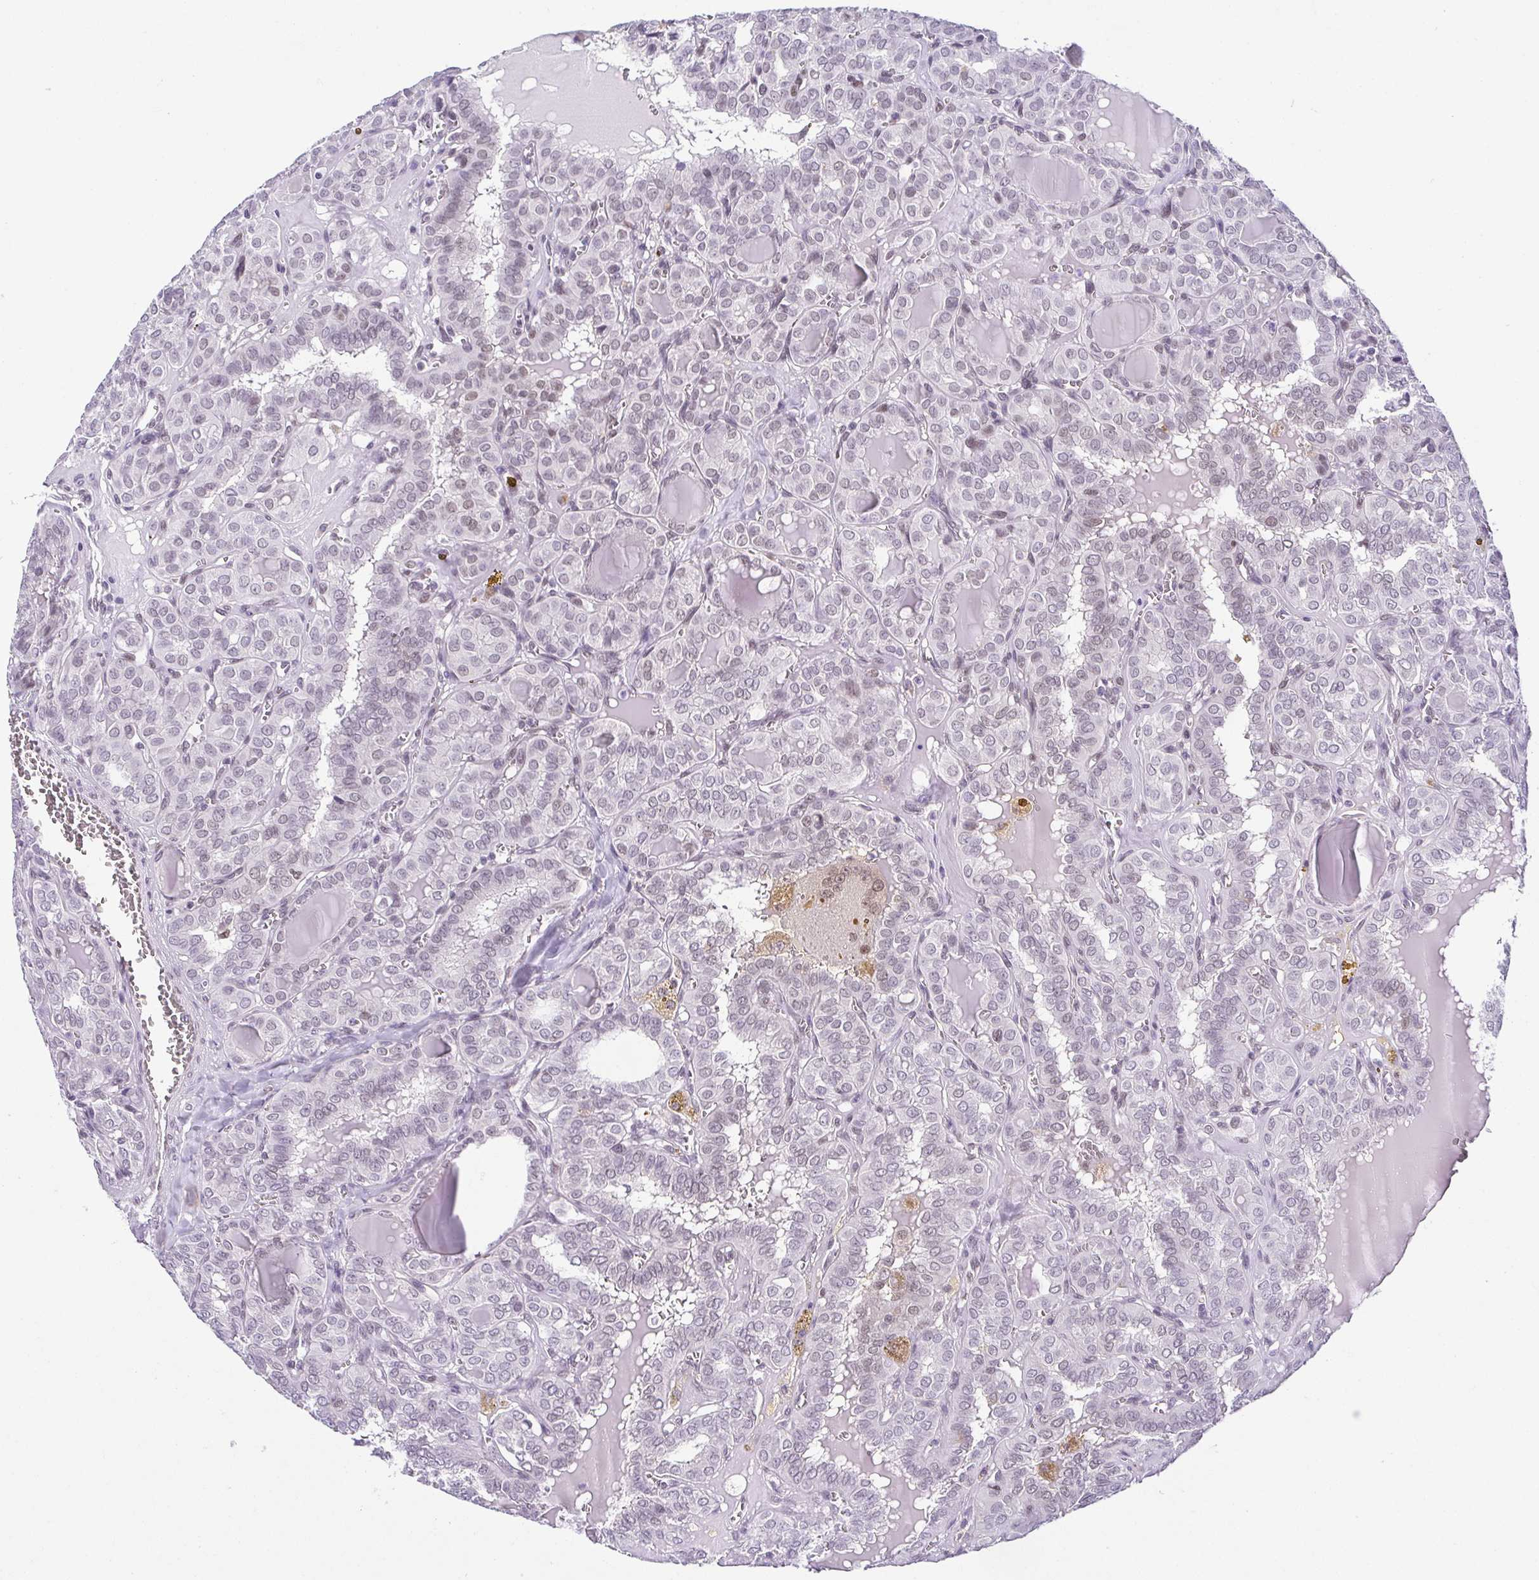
{"staining": {"intensity": "negative", "quantity": "none", "location": "none"}, "tissue": "thyroid cancer", "cell_type": "Tumor cells", "image_type": "cancer", "snomed": [{"axis": "morphology", "description": "Papillary adenocarcinoma, NOS"}, {"axis": "topography", "description": "Thyroid gland"}], "caption": "IHC image of human thyroid papillary adenocarcinoma stained for a protein (brown), which shows no staining in tumor cells. (Immunohistochemistry, brightfield microscopy, high magnification).", "gene": "RBM3", "patient": {"sex": "female", "age": 41}}